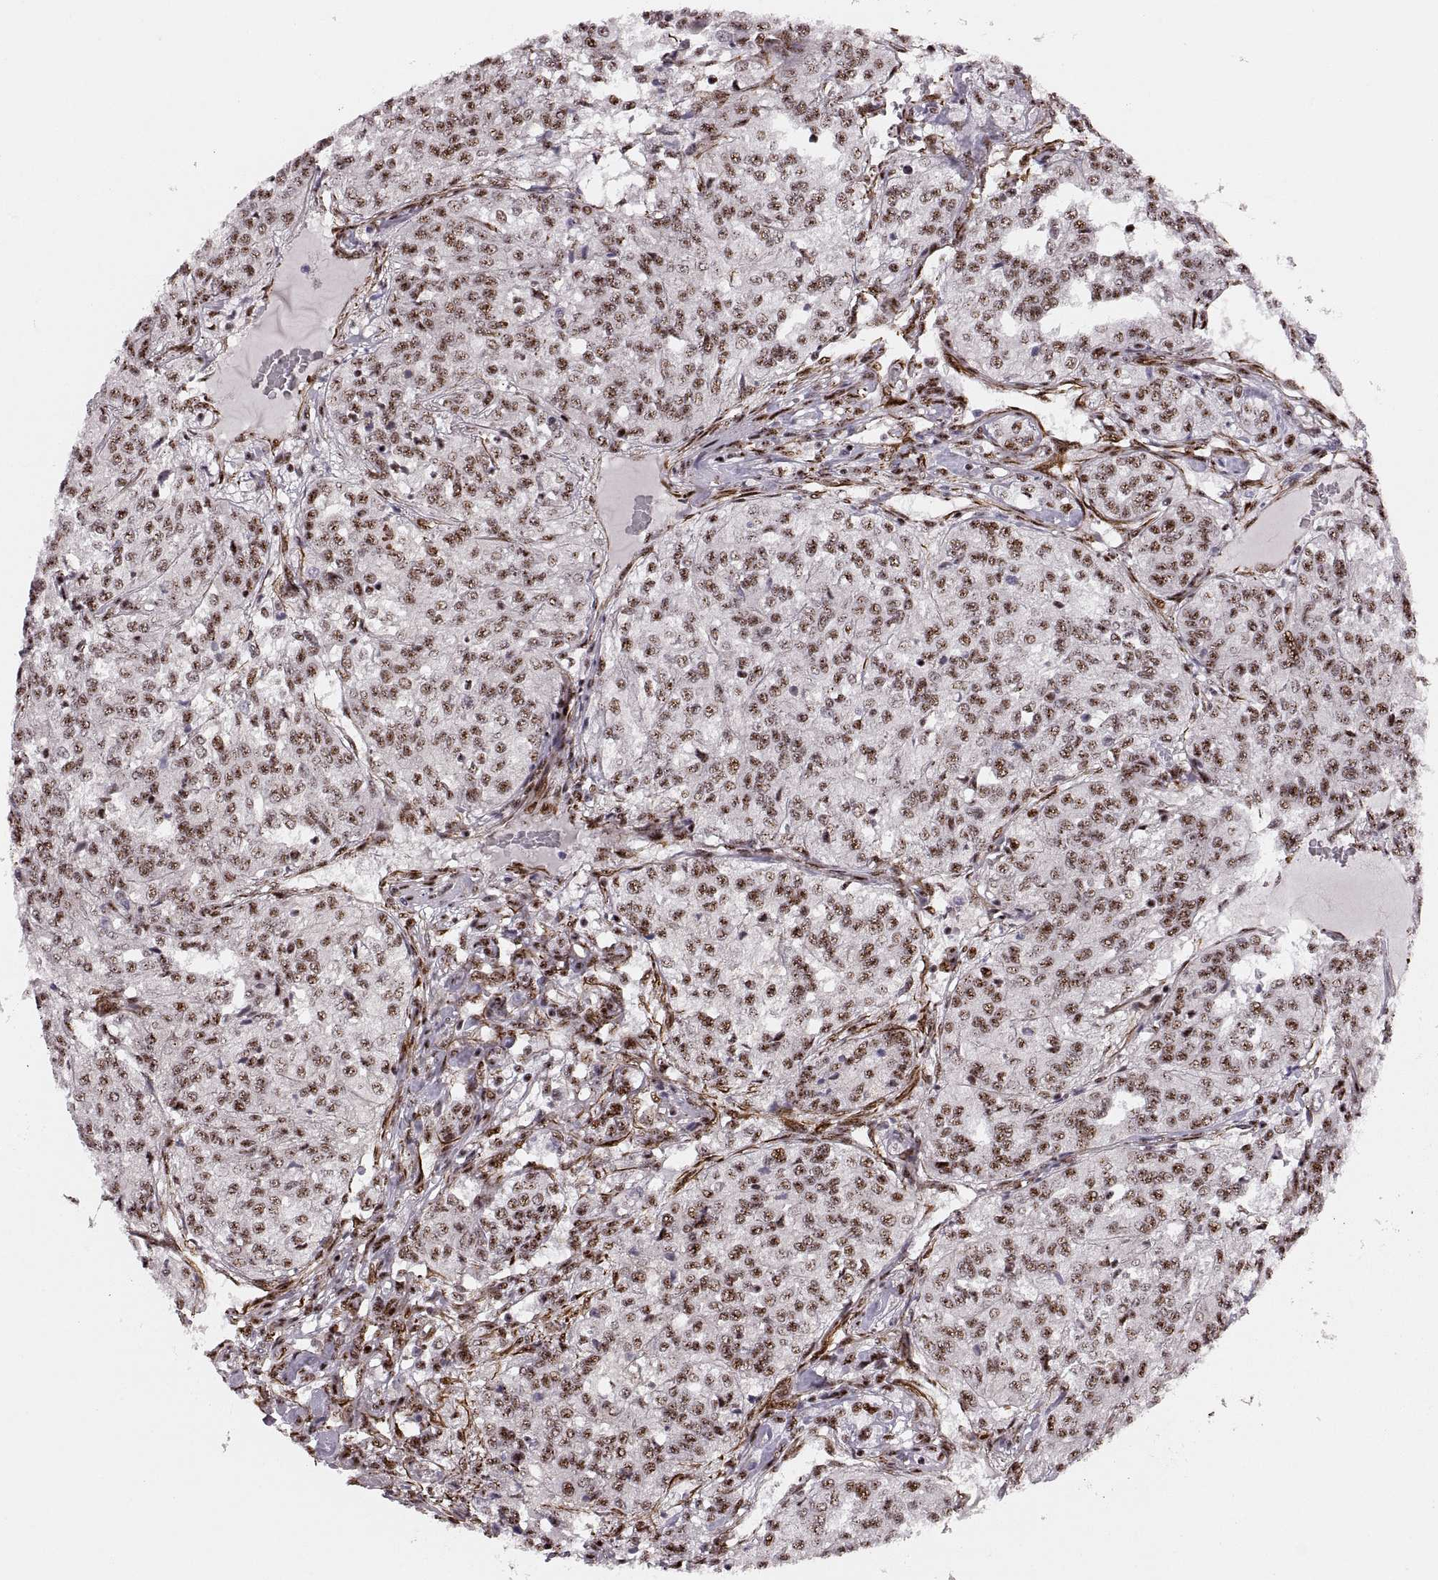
{"staining": {"intensity": "moderate", "quantity": "25%-75%", "location": "nuclear"}, "tissue": "renal cancer", "cell_type": "Tumor cells", "image_type": "cancer", "snomed": [{"axis": "morphology", "description": "Adenocarcinoma, NOS"}, {"axis": "topography", "description": "Kidney"}], "caption": "Protein positivity by IHC displays moderate nuclear positivity in about 25%-75% of tumor cells in renal adenocarcinoma. Nuclei are stained in blue.", "gene": "ZCCHC17", "patient": {"sex": "female", "age": 63}}